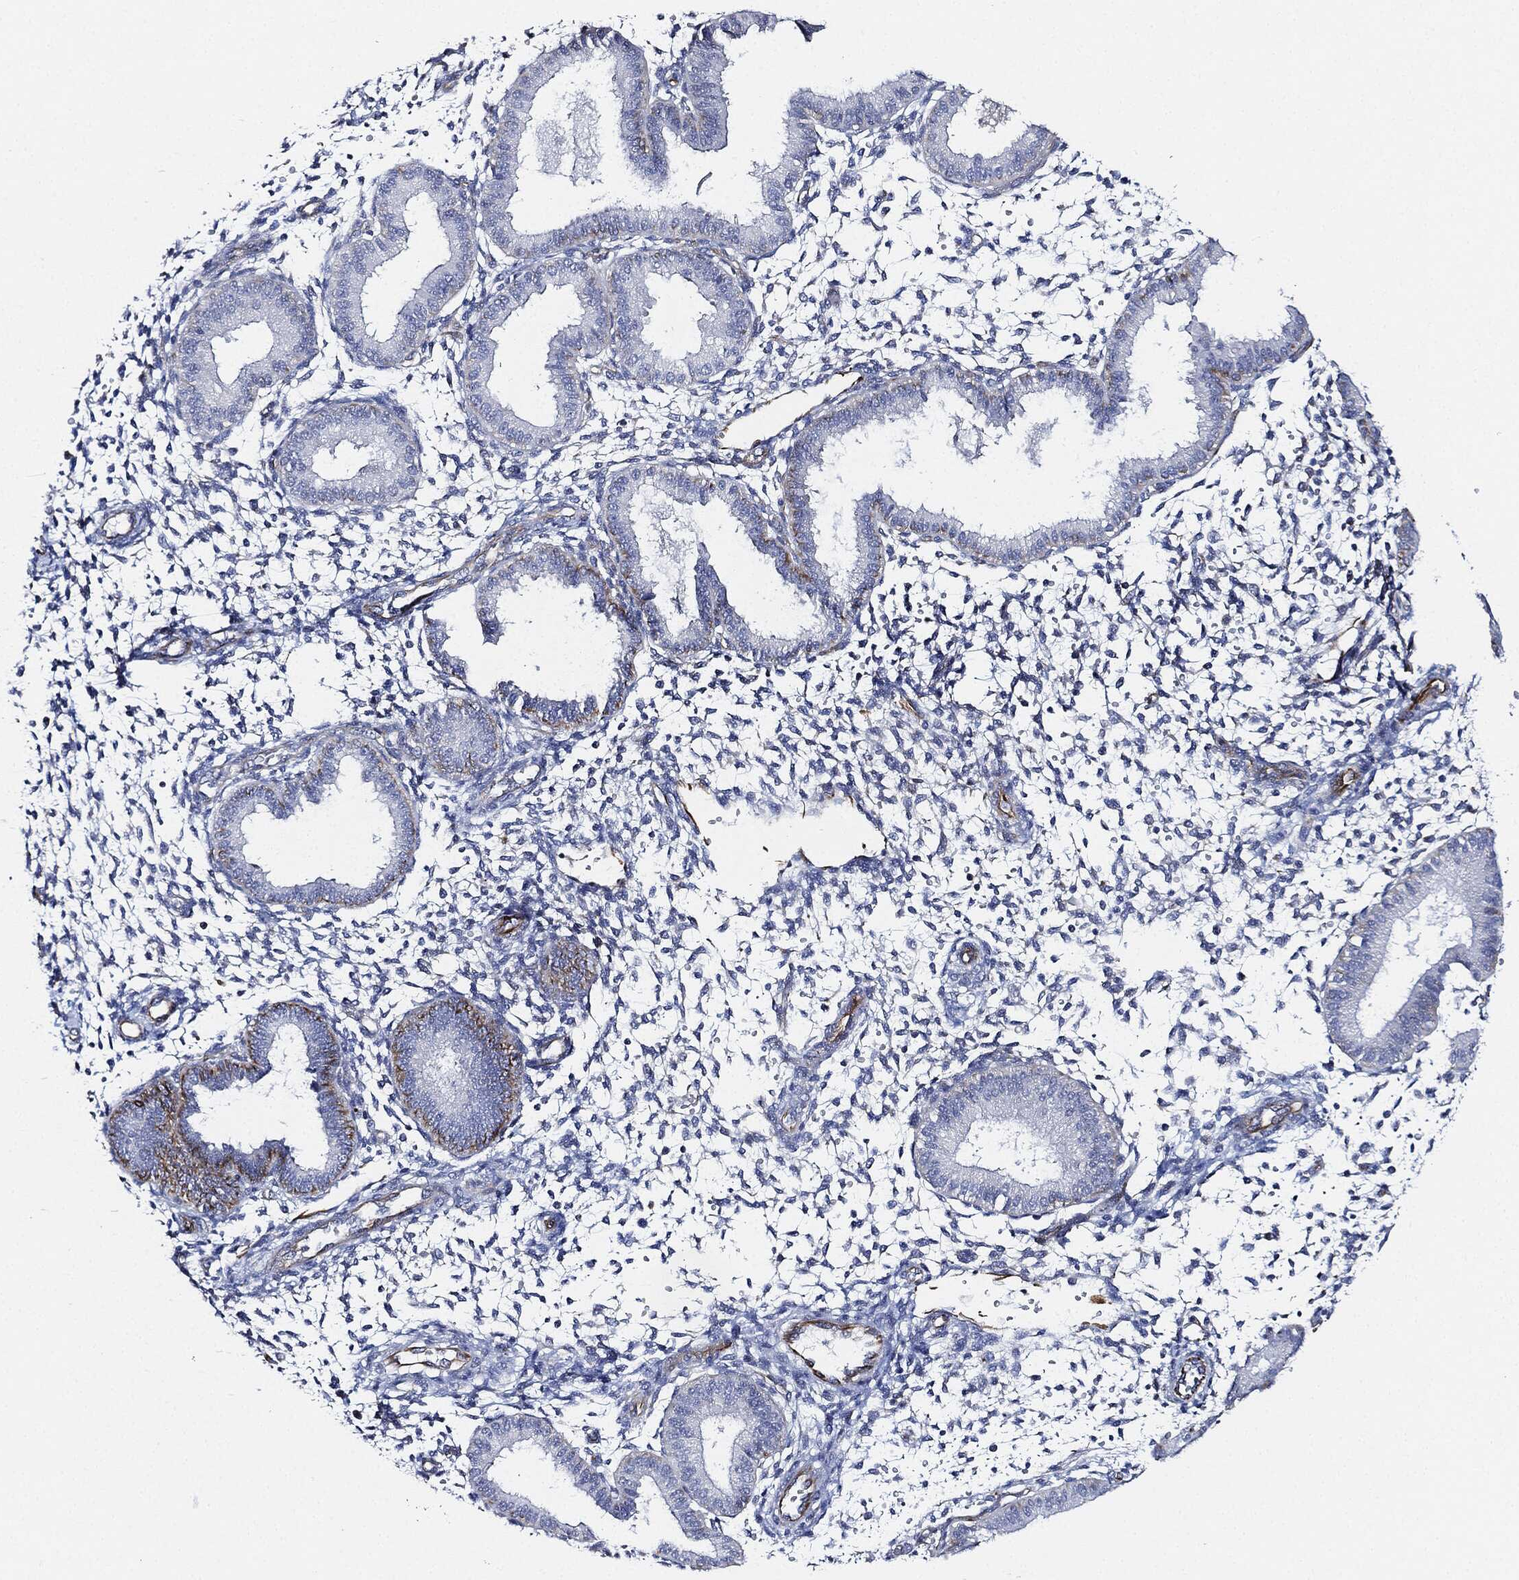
{"staining": {"intensity": "negative", "quantity": "none", "location": "none"}, "tissue": "endometrium", "cell_type": "Cells in endometrial stroma", "image_type": "normal", "snomed": [{"axis": "morphology", "description": "Normal tissue, NOS"}, {"axis": "topography", "description": "Endometrium"}], "caption": "The histopathology image demonstrates no staining of cells in endometrial stroma in benign endometrium.", "gene": "THSD1", "patient": {"sex": "female", "age": 43}}